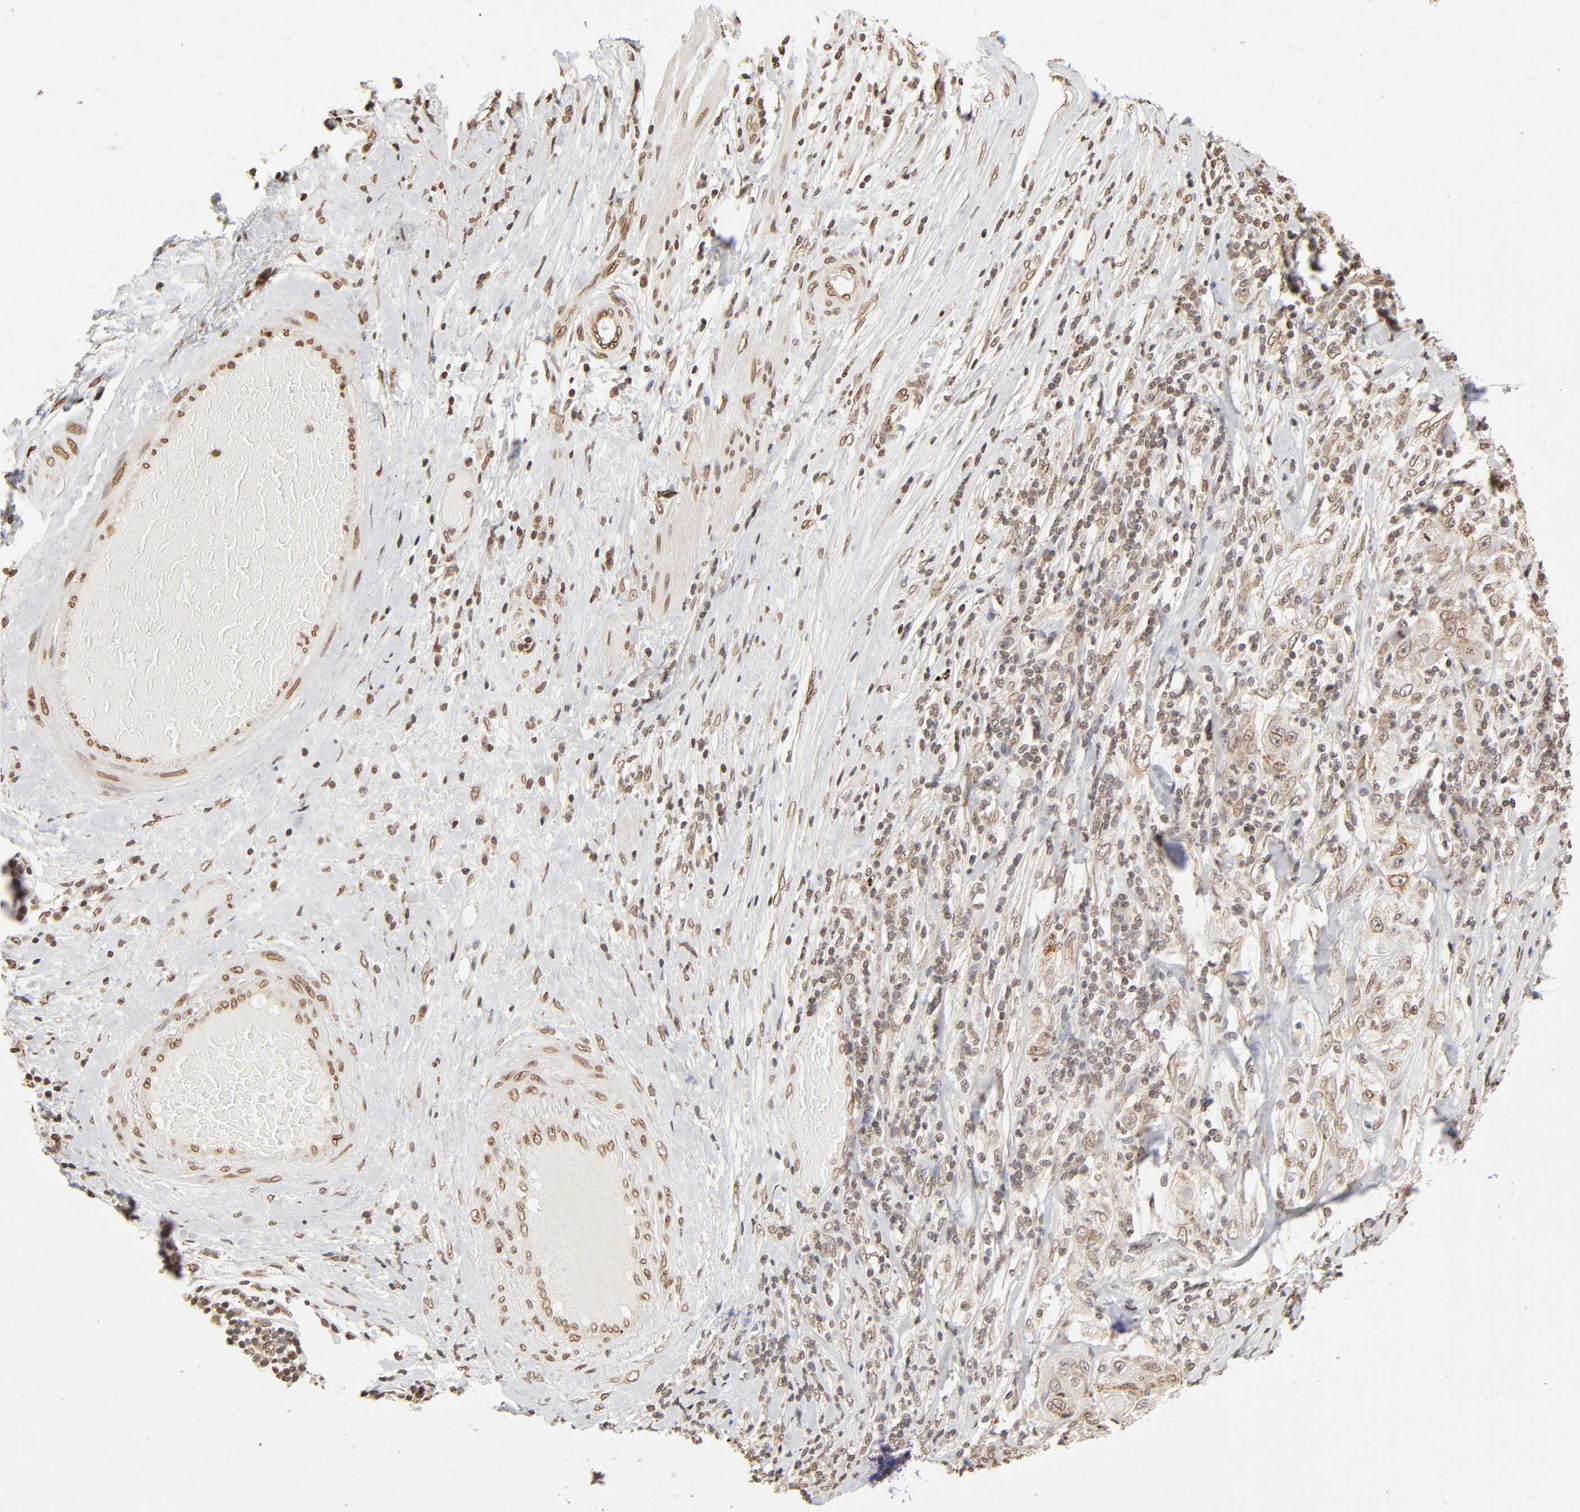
{"staining": {"intensity": "weak", "quantity": ">75%", "location": "nuclear"}, "tissue": "lung cancer", "cell_type": "Tumor cells", "image_type": "cancer", "snomed": [{"axis": "morphology", "description": "Inflammation, NOS"}, {"axis": "morphology", "description": "Squamous cell carcinoma, NOS"}, {"axis": "topography", "description": "Lymph node"}, {"axis": "topography", "description": "Soft tissue"}, {"axis": "topography", "description": "Lung"}], "caption": "An immunohistochemistry (IHC) image of tumor tissue is shown. Protein staining in brown labels weak nuclear positivity in lung cancer within tumor cells.", "gene": "MLLT6", "patient": {"sex": "male", "age": 66}}